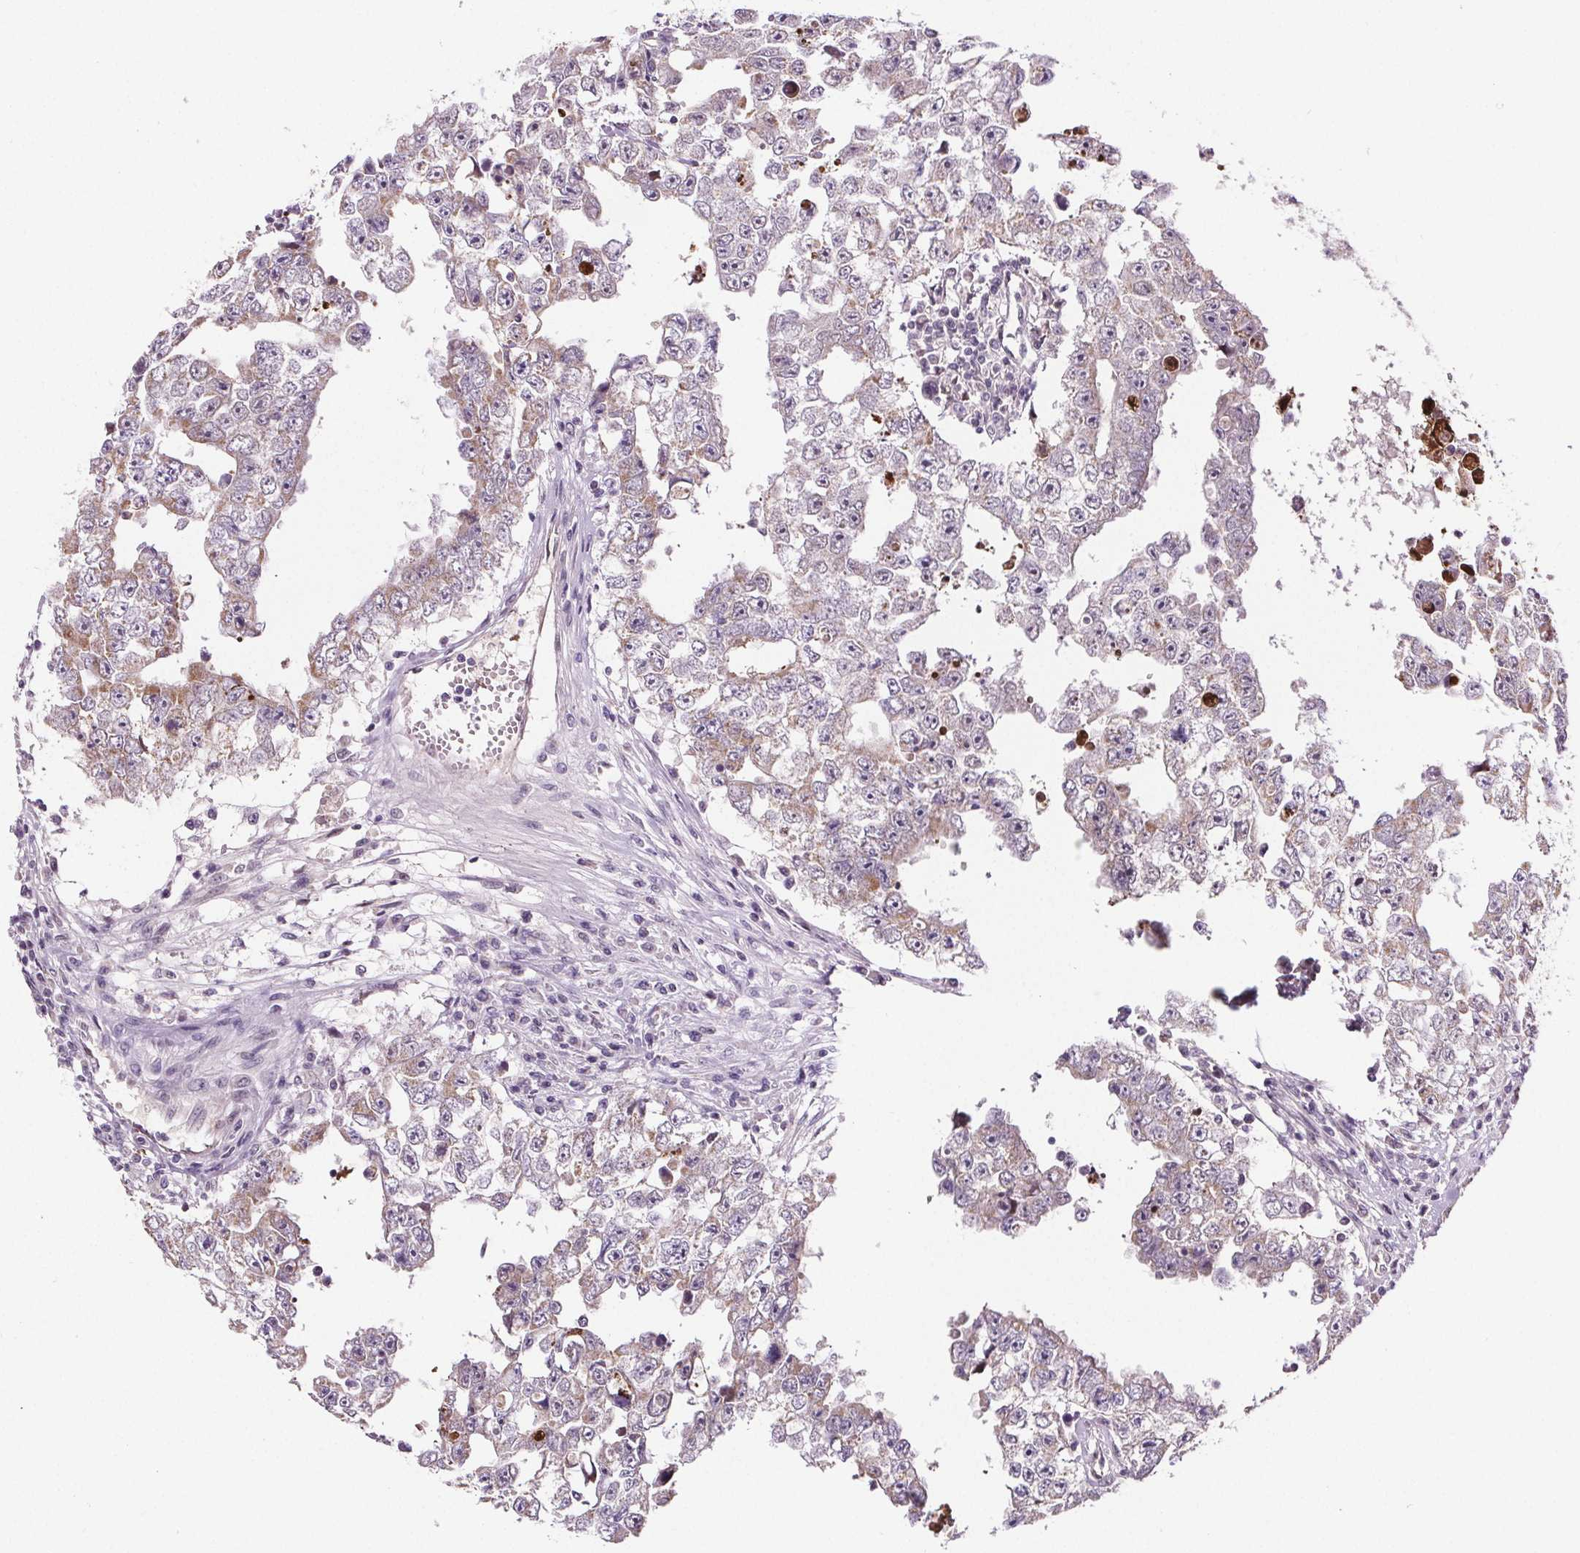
{"staining": {"intensity": "weak", "quantity": "25%-75%", "location": "cytoplasmic/membranous"}, "tissue": "testis cancer", "cell_type": "Tumor cells", "image_type": "cancer", "snomed": [{"axis": "morphology", "description": "Carcinoma, Embryonal, NOS"}, {"axis": "topography", "description": "Testis"}], "caption": "Testis embryonal carcinoma was stained to show a protein in brown. There is low levels of weak cytoplasmic/membranous positivity in about 25%-75% of tumor cells.", "gene": "SUCLA2", "patient": {"sex": "male", "age": 36}}